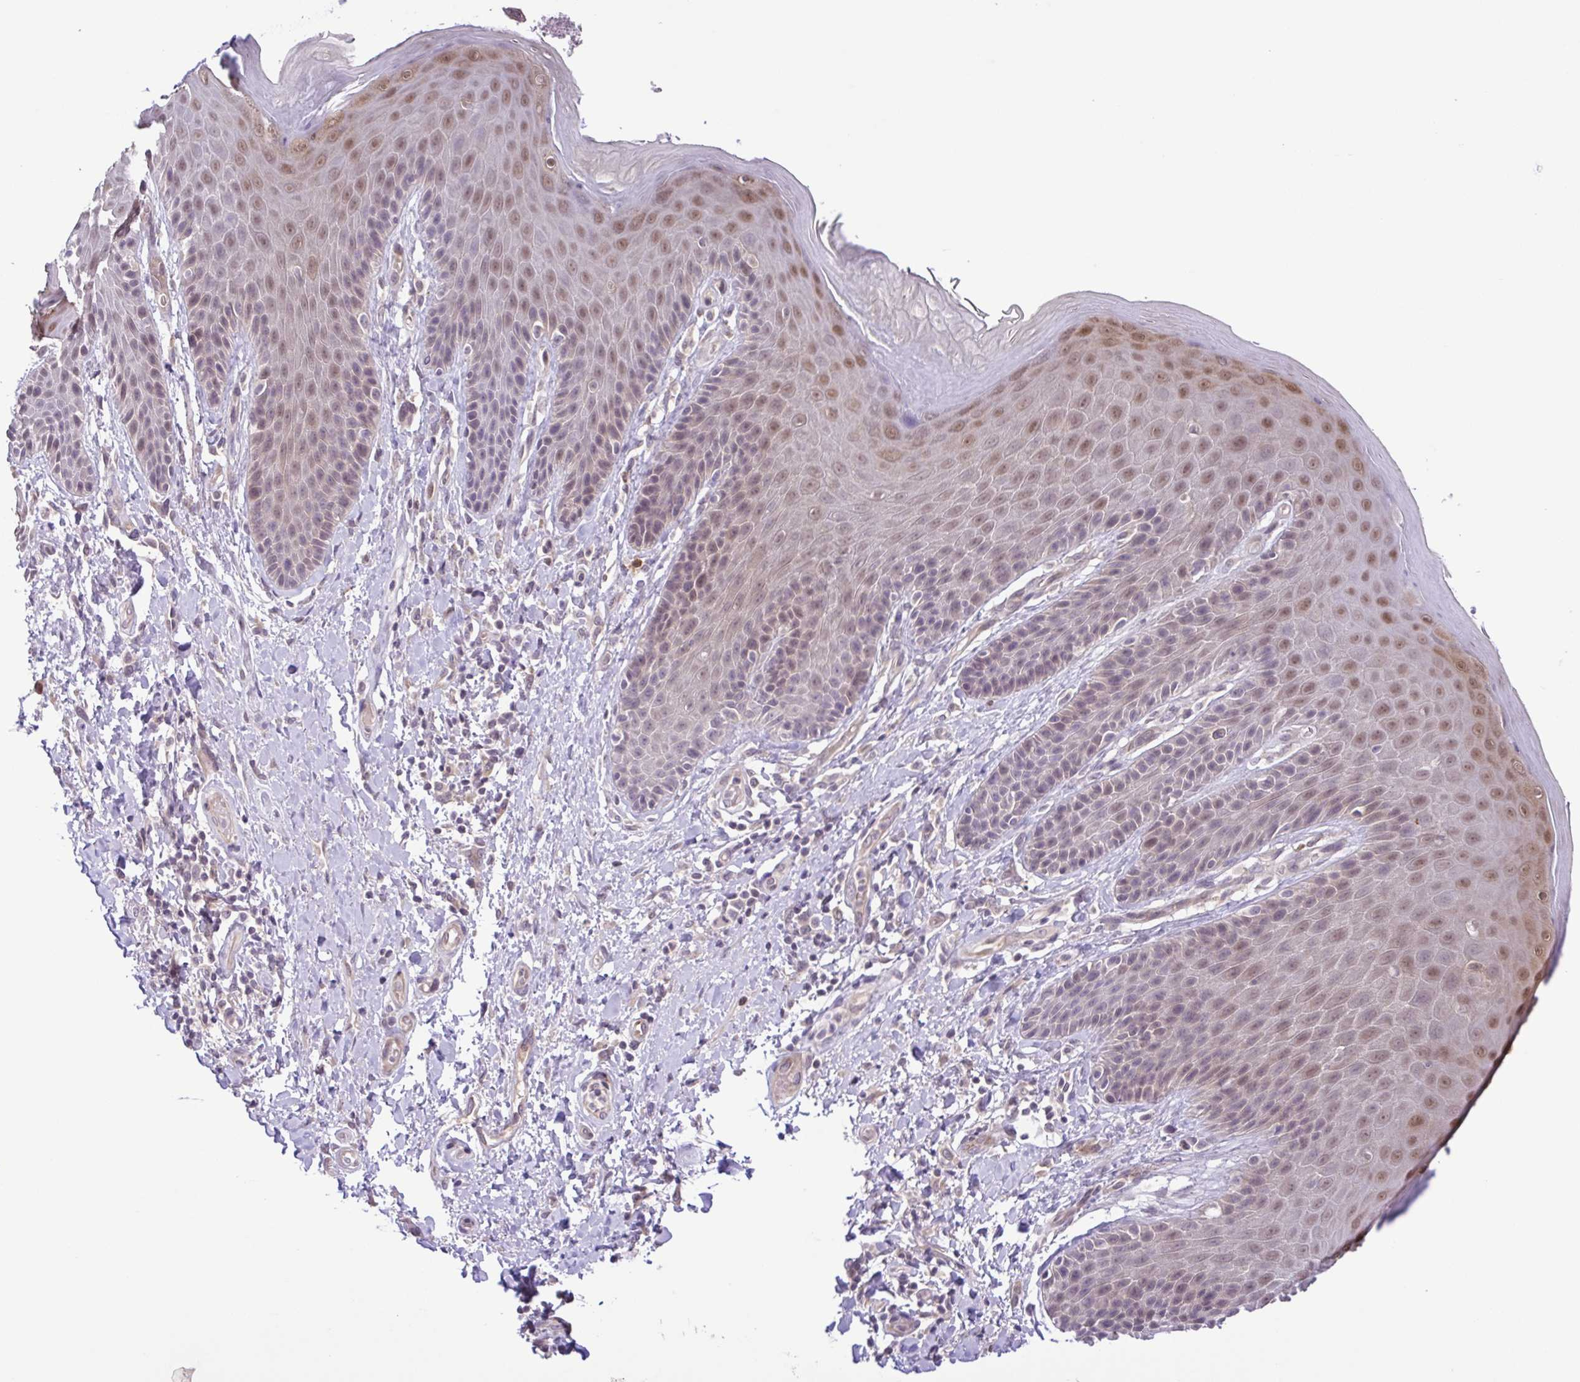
{"staining": {"intensity": "strong", "quantity": "<25%", "location": "cytoplasmic/membranous,nuclear"}, "tissue": "skin", "cell_type": "Epidermal cells", "image_type": "normal", "snomed": [{"axis": "morphology", "description": "Normal tissue, NOS"}, {"axis": "topography", "description": "Anal"}, {"axis": "topography", "description": "Peripheral nerve tissue"}], "caption": "Immunohistochemical staining of normal skin demonstrates medium levels of strong cytoplasmic/membranous,nuclear positivity in approximately <25% of epidermal cells.", "gene": "IL1RN", "patient": {"sex": "male", "age": 51}}